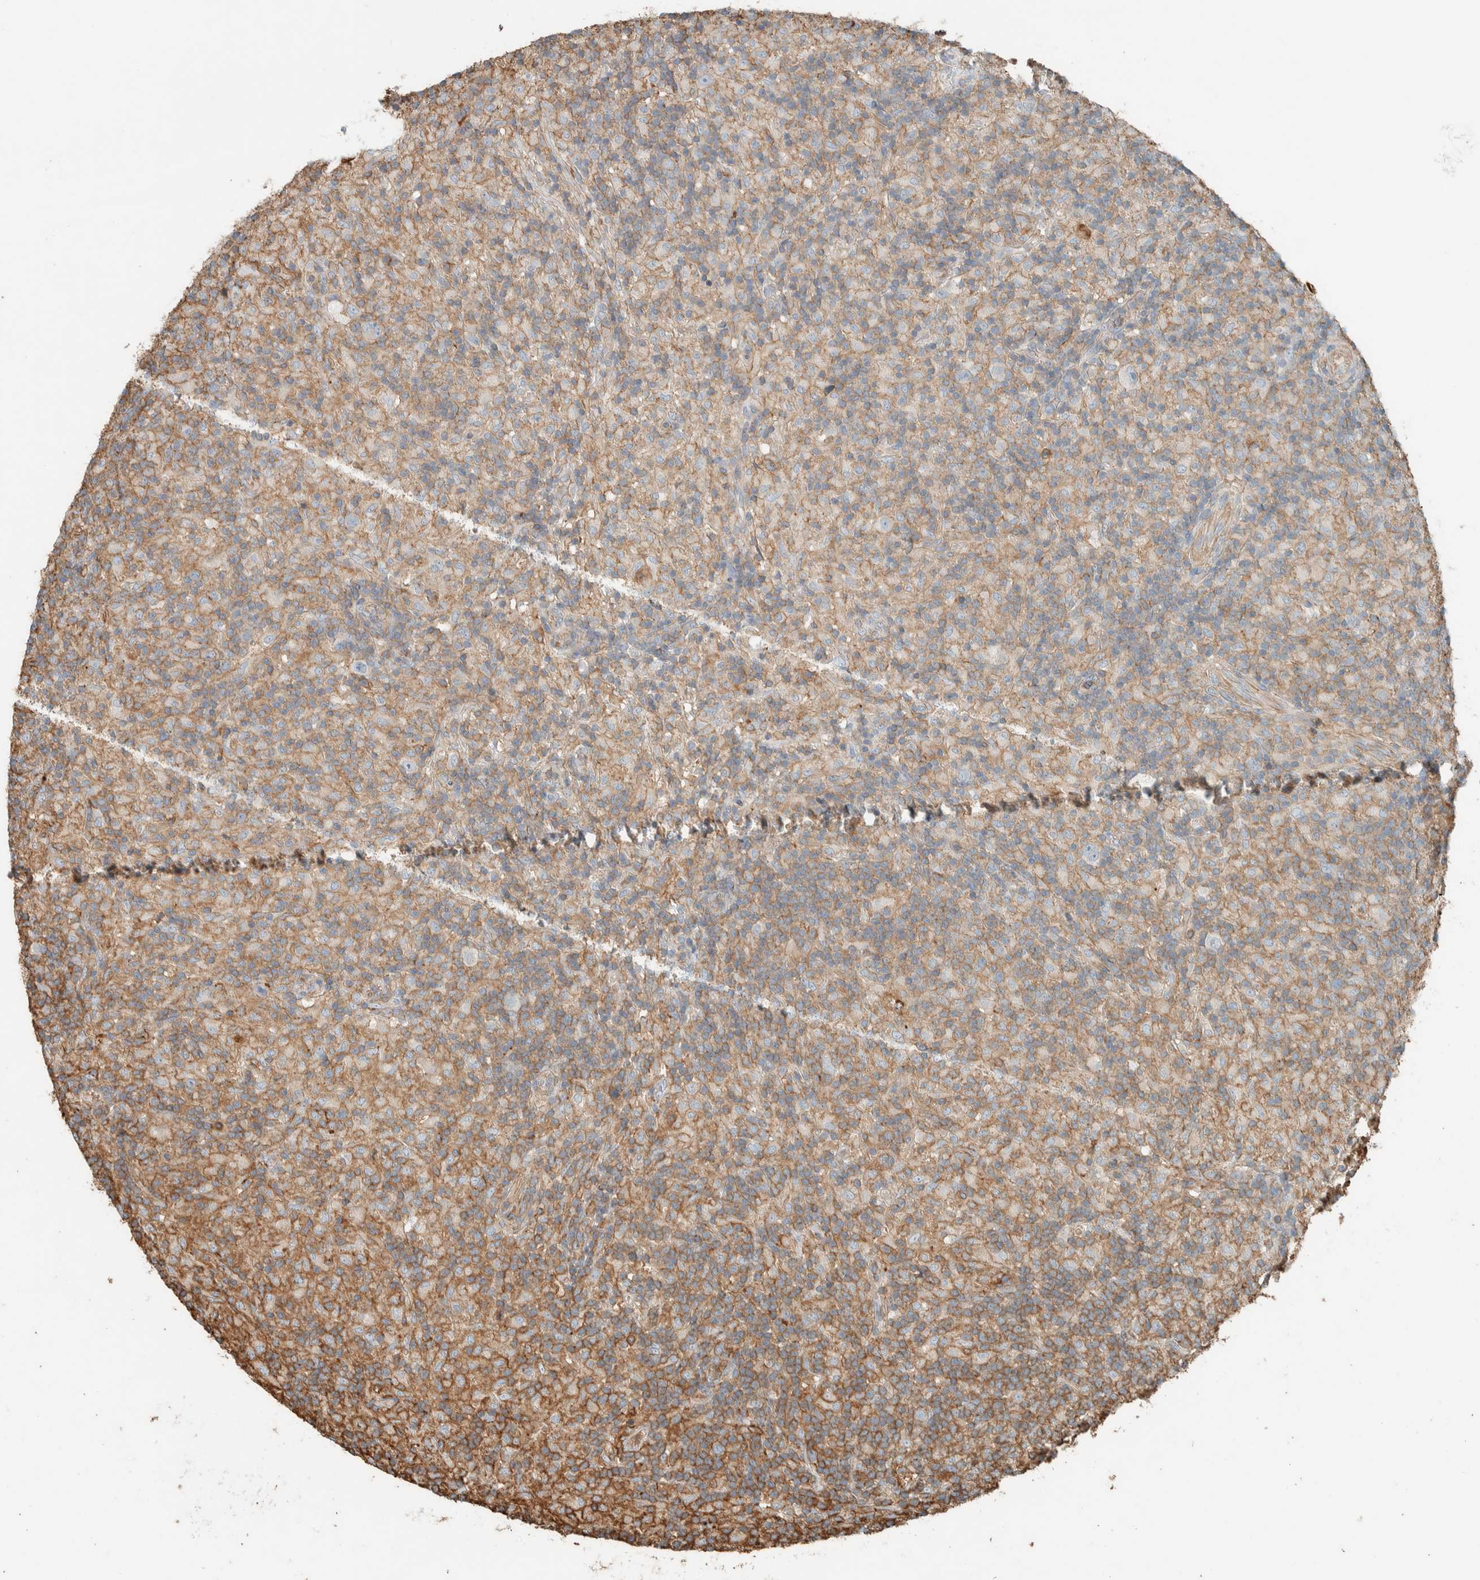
{"staining": {"intensity": "negative", "quantity": "none", "location": "none"}, "tissue": "lymphoma", "cell_type": "Tumor cells", "image_type": "cancer", "snomed": [{"axis": "morphology", "description": "Hodgkin's disease, NOS"}, {"axis": "topography", "description": "Lymph node"}], "caption": "An immunohistochemistry (IHC) micrograph of lymphoma is shown. There is no staining in tumor cells of lymphoma.", "gene": "CTBP2", "patient": {"sex": "male", "age": 70}}